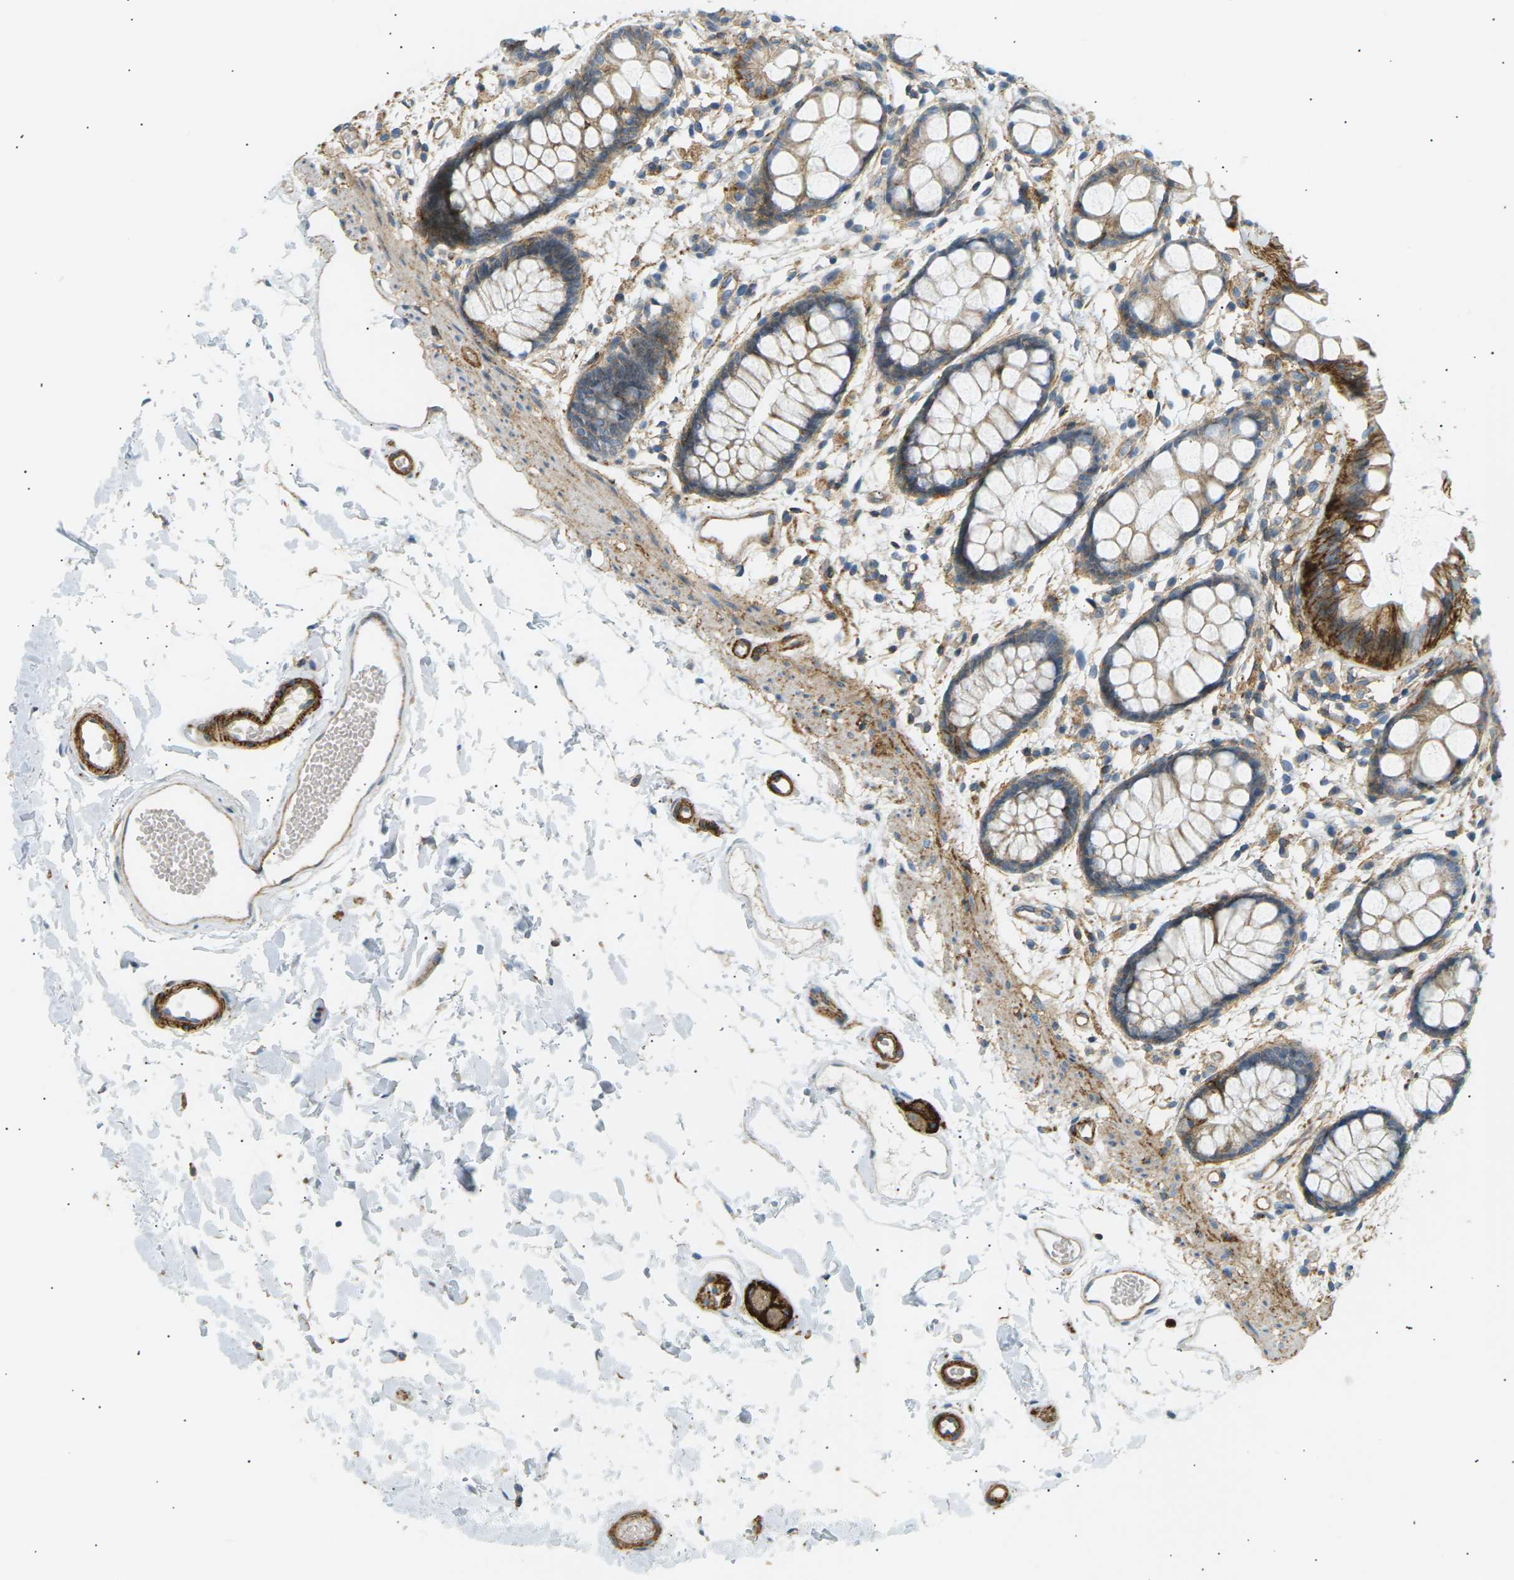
{"staining": {"intensity": "moderate", "quantity": ">75%", "location": "cytoplasmic/membranous"}, "tissue": "rectum", "cell_type": "Glandular cells", "image_type": "normal", "snomed": [{"axis": "morphology", "description": "Normal tissue, NOS"}, {"axis": "topography", "description": "Rectum"}], "caption": "Protein expression analysis of benign rectum displays moderate cytoplasmic/membranous expression in about >75% of glandular cells. Nuclei are stained in blue.", "gene": "ATP2B4", "patient": {"sex": "female", "age": 66}}